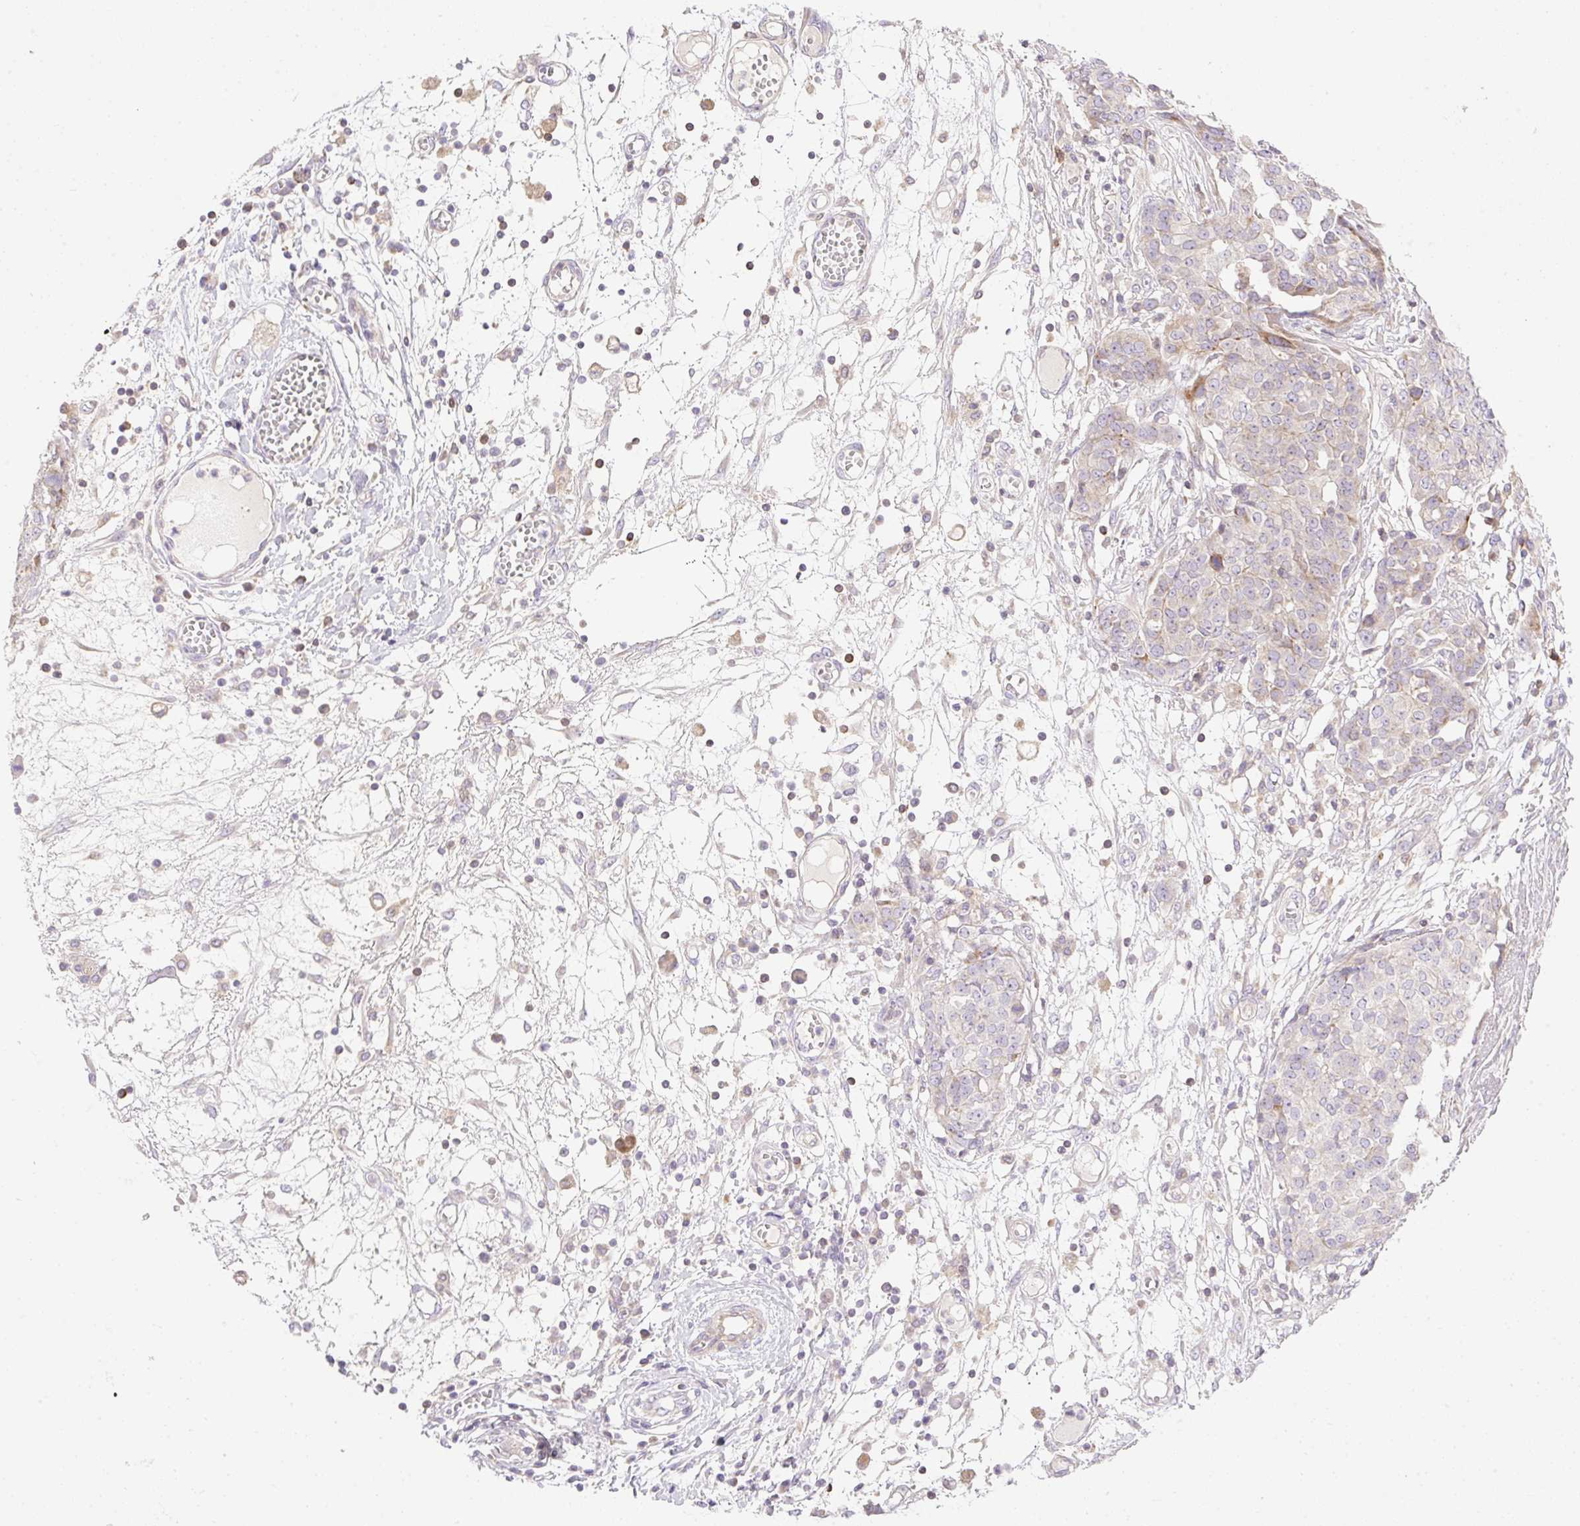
{"staining": {"intensity": "negative", "quantity": "none", "location": "none"}, "tissue": "ovarian cancer", "cell_type": "Tumor cells", "image_type": "cancer", "snomed": [{"axis": "morphology", "description": "Cystadenocarcinoma, serous, NOS"}, {"axis": "topography", "description": "Soft tissue"}, {"axis": "topography", "description": "Ovary"}], "caption": "Immunohistochemistry (IHC) micrograph of ovarian cancer stained for a protein (brown), which reveals no expression in tumor cells.", "gene": "VPS25", "patient": {"sex": "female", "age": 57}}